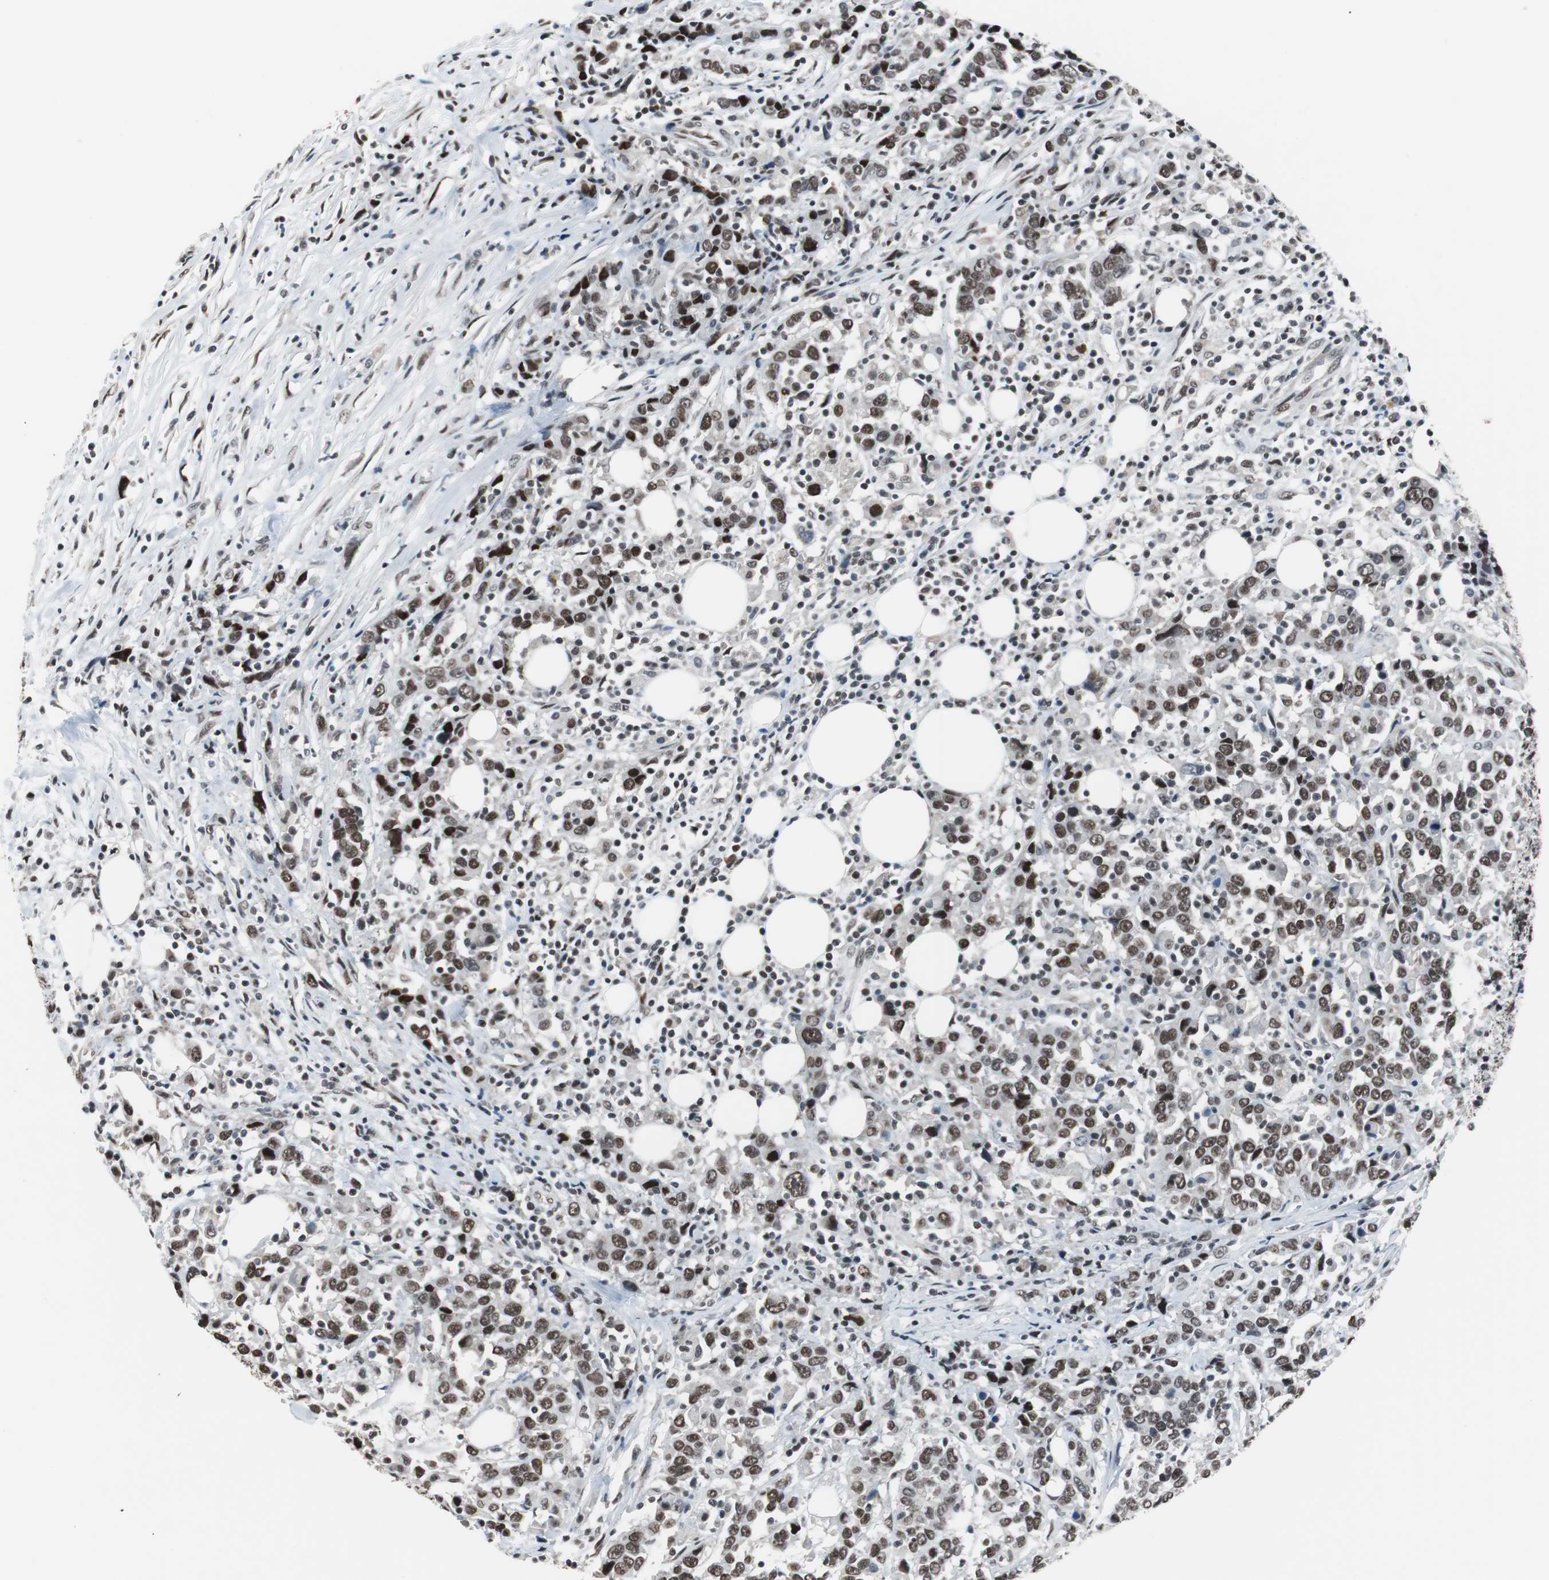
{"staining": {"intensity": "strong", "quantity": ">75%", "location": "nuclear"}, "tissue": "urothelial cancer", "cell_type": "Tumor cells", "image_type": "cancer", "snomed": [{"axis": "morphology", "description": "Urothelial carcinoma, High grade"}, {"axis": "topography", "description": "Urinary bladder"}], "caption": "Brown immunohistochemical staining in human urothelial cancer shows strong nuclear staining in approximately >75% of tumor cells.", "gene": "TAF7", "patient": {"sex": "male", "age": 61}}